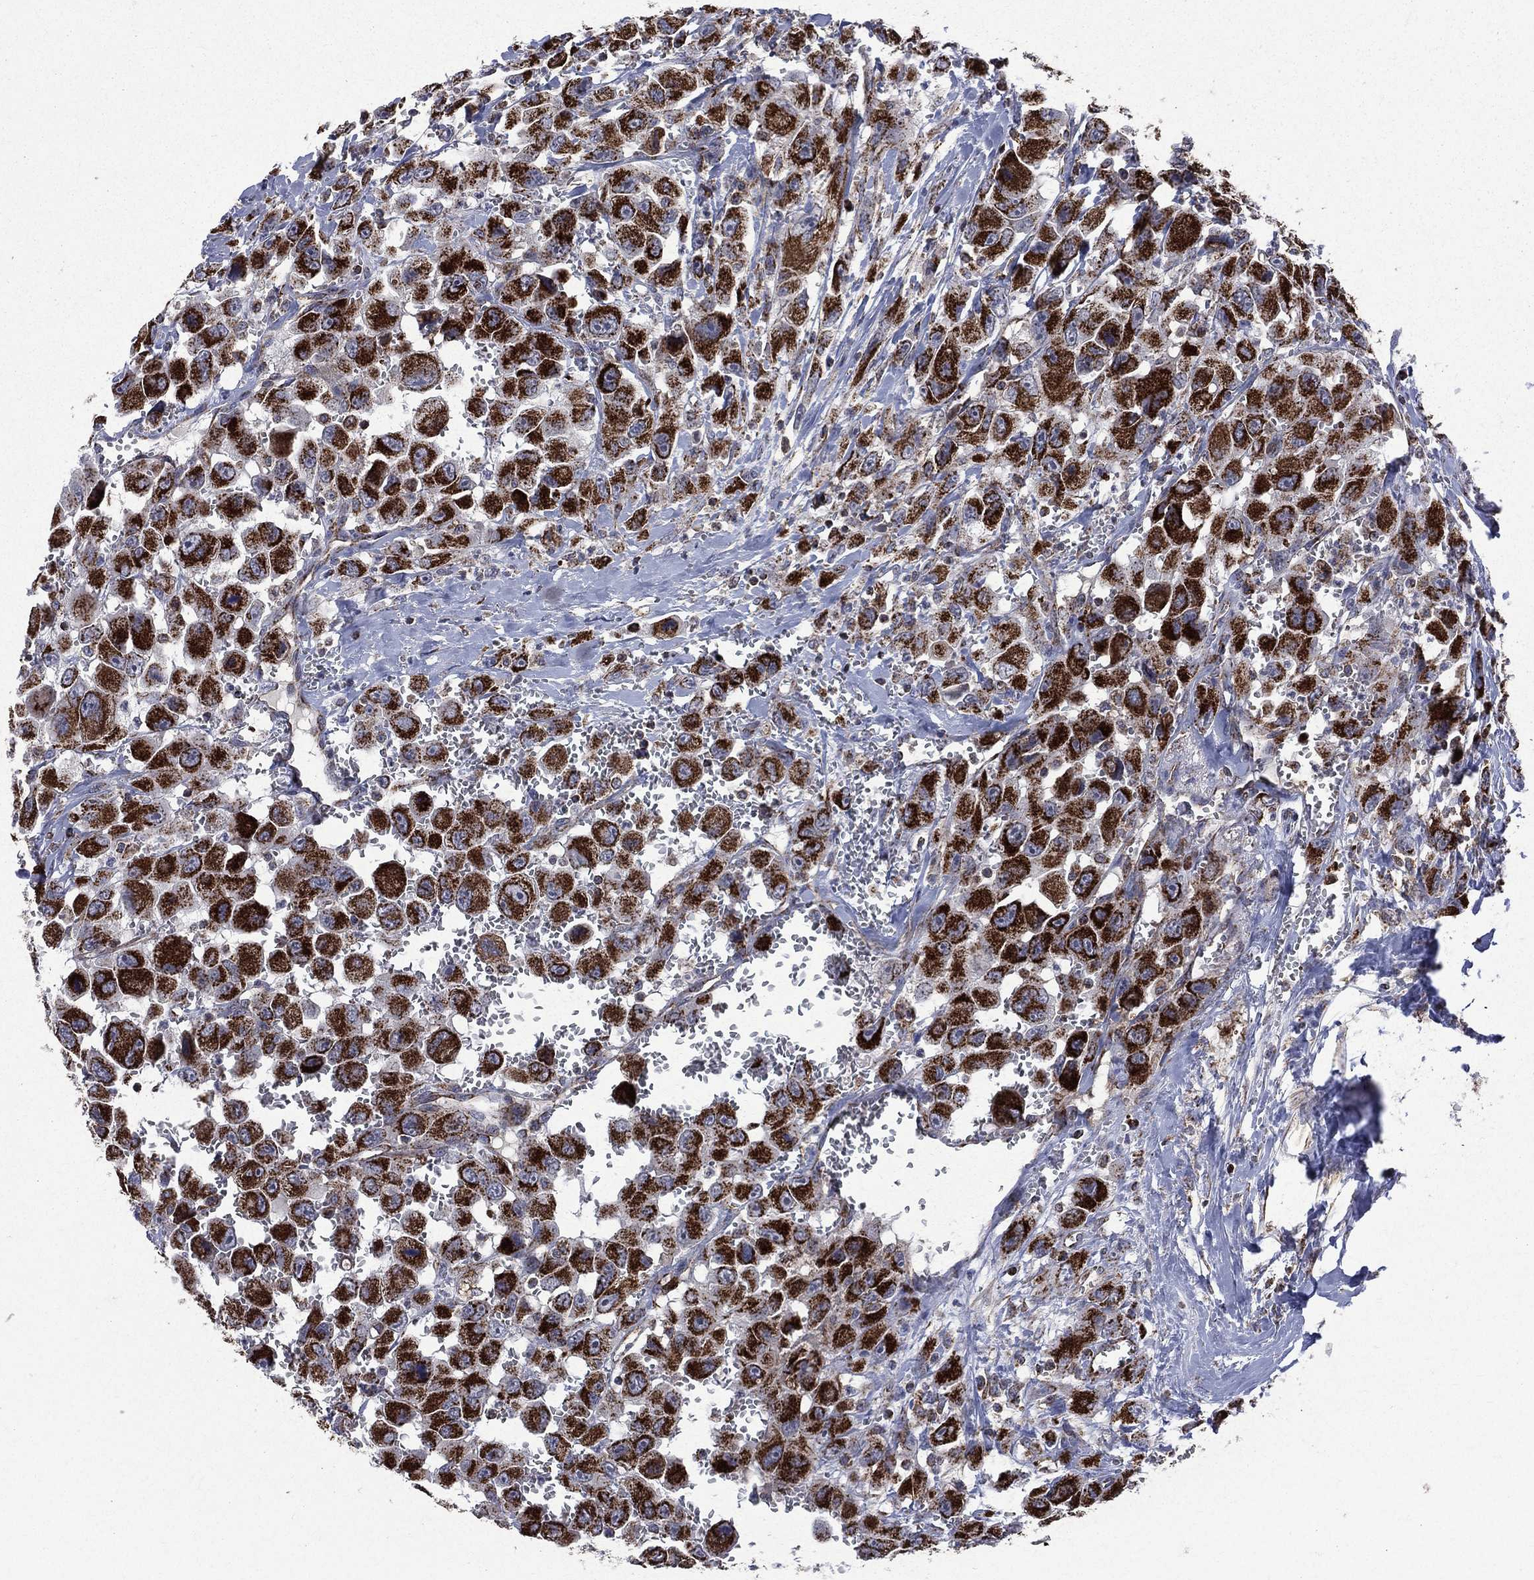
{"staining": {"intensity": "strong", "quantity": ">75%", "location": "cytoplasmic/membranous"}, "tissue": "head and neck cancer", "cell_type": "Tumor cells", "image_type": "cancer", "snomed": [{"axis": "morphology", "description": "Squamous cell carcinoma, NOS"}, {"axis": "morphology", "description": "Squamous cell carcinoma, metastatic, NOS"}, {"axis": "topography", "description": "Oral tissue"}, {"axis": "topography", "description": "Head-Neck"}], "caption": "DAB (3,3'-diaminobenzidine) immunohistochemical staining of metastatic squamous cell carcinoma (head and neck) exhibits strong cytoplasmic/membranous protein staining in approximately >75% of tumor cells.", "gene": "GOT2", "patient": {"sex": "female", "age": 85}}